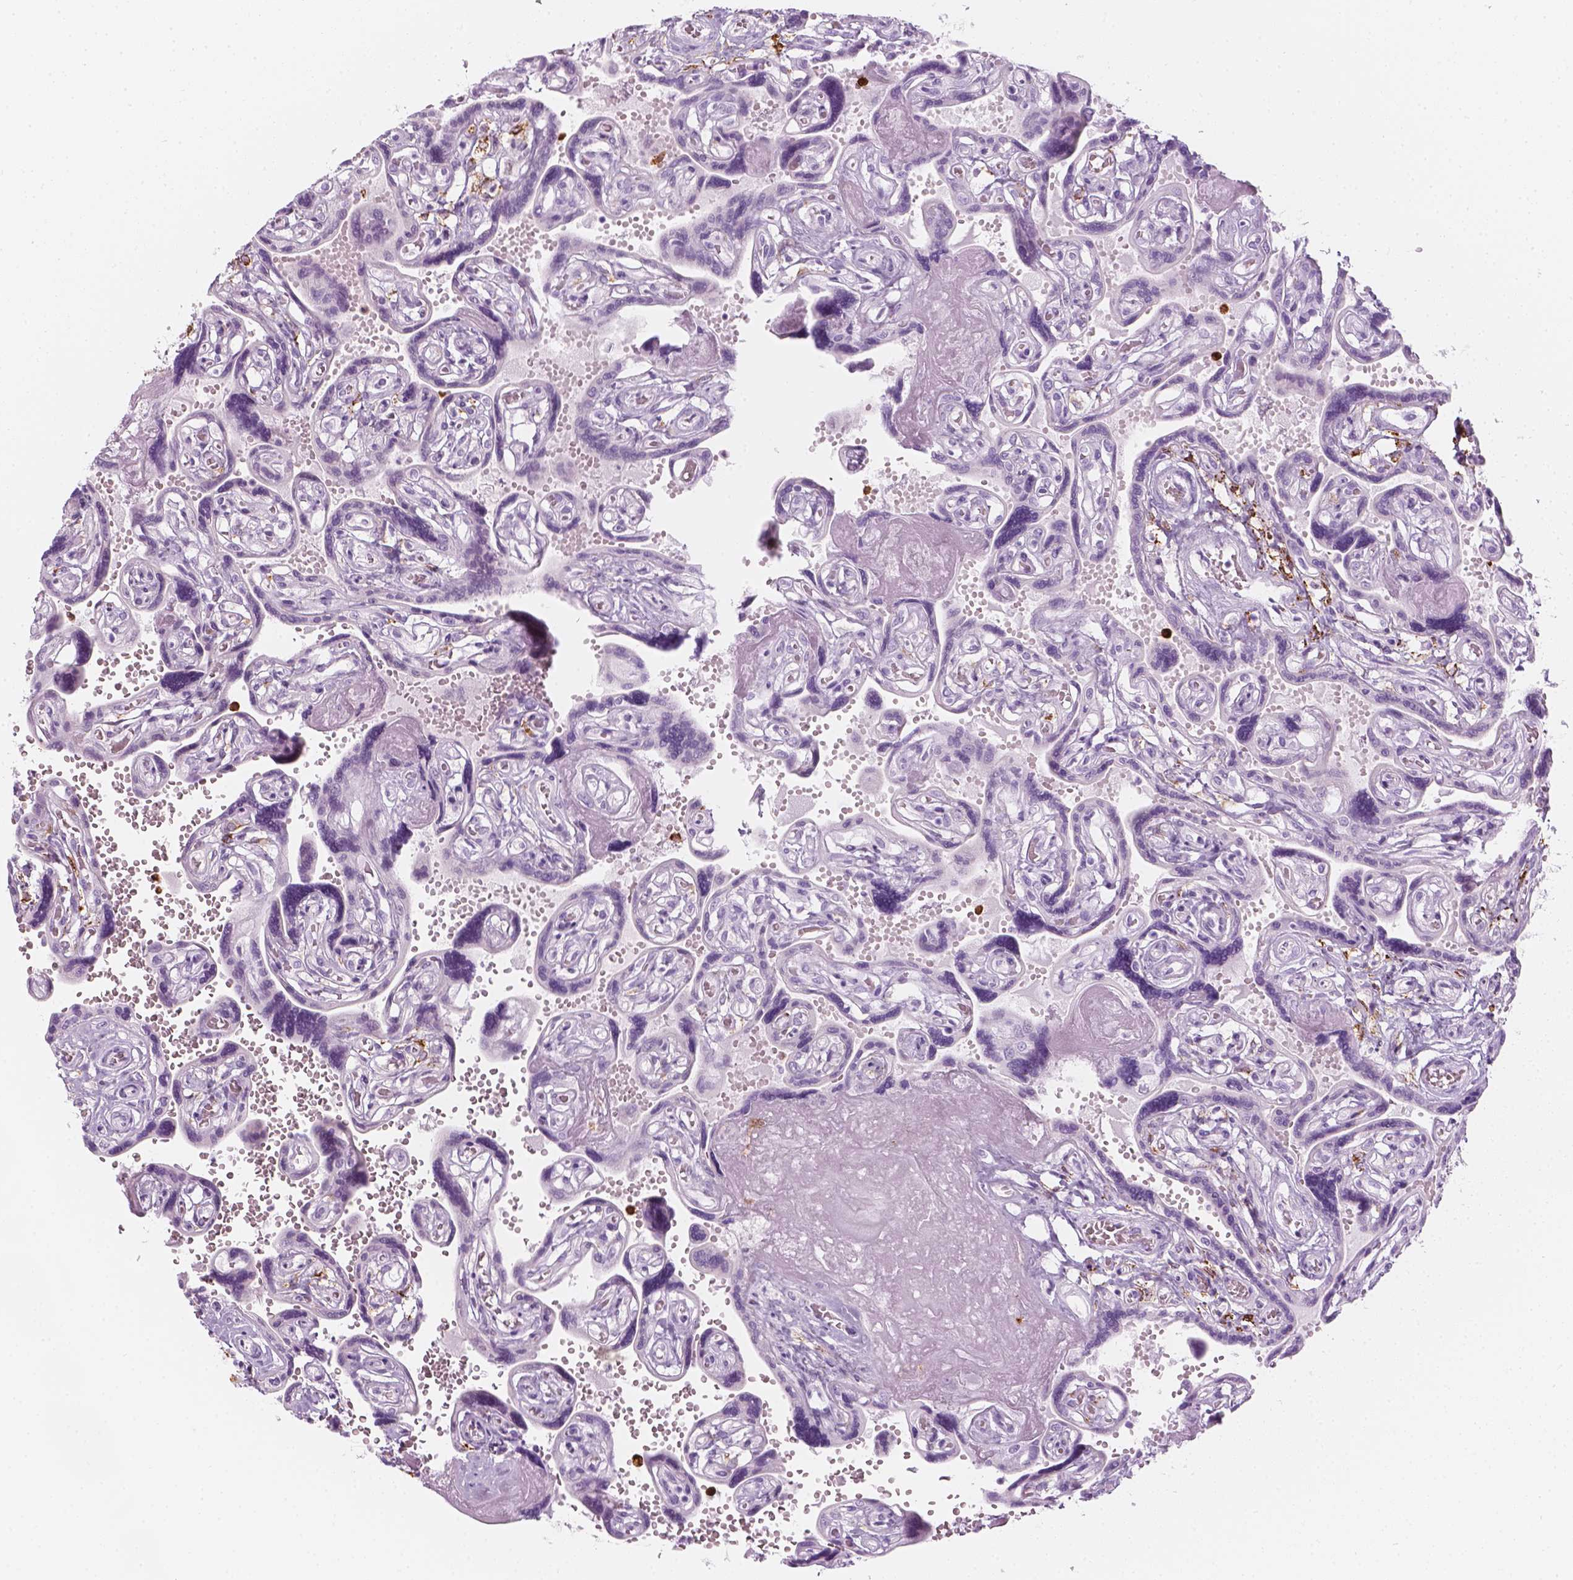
{"staining": {"intensity": "strong", "quantity": "<25%", "location": "cytoplasmic/membranous"}, "tissue": "placenta", "cell_type": "Decidual cells", "image_type": "normal", "snomed": [{"axis": "morphology", "description": "Normal tissue, NOS"}, {"axis": "topography", "description": "Placenta"}], "caption": "Protein expression by immunohistochemistry (IHC) shows strong cytoplasmic/membranous staining in approximately <25% of decidual cells in unremarkable placenta.", "gene": "CES1", "patient": {"sex": "female", "age": 32}}